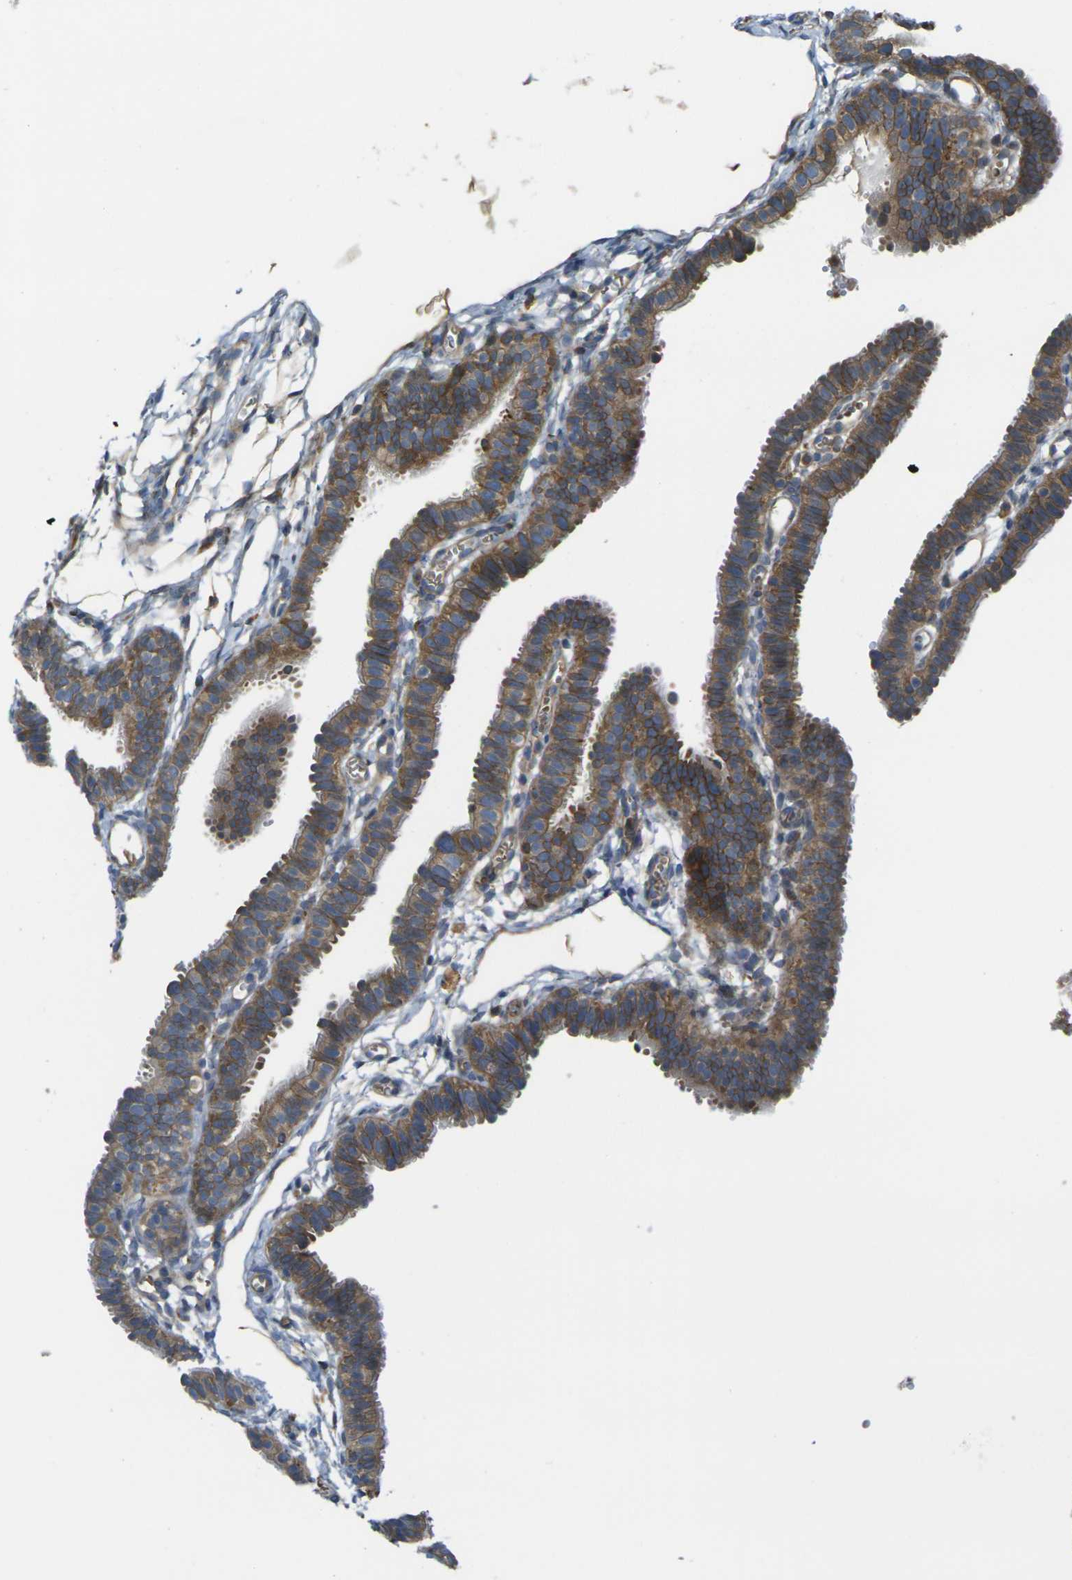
{"staining": {"intensity": "moderate", "quantity": ">75%", "location": "cytoplasmic/membranous"}, "tissue": "fallopian tube", "cell_type": "Glandular cells", "image_type": "normal", "snomed": [{"axis": "morphology", "description": "Normal tissue, NOS"}, {"axis": "topography", "description": "Fallopian tube"}, {"axis": "topography", "description": "Placenta"}], "caption": "Protein staining shows moderate cytoplasmic/membranous staining in about >75% of glandular cells in normal fallopian tube.", "gene": "FZD1", "patient": {"sex": "female", "age": 34}}